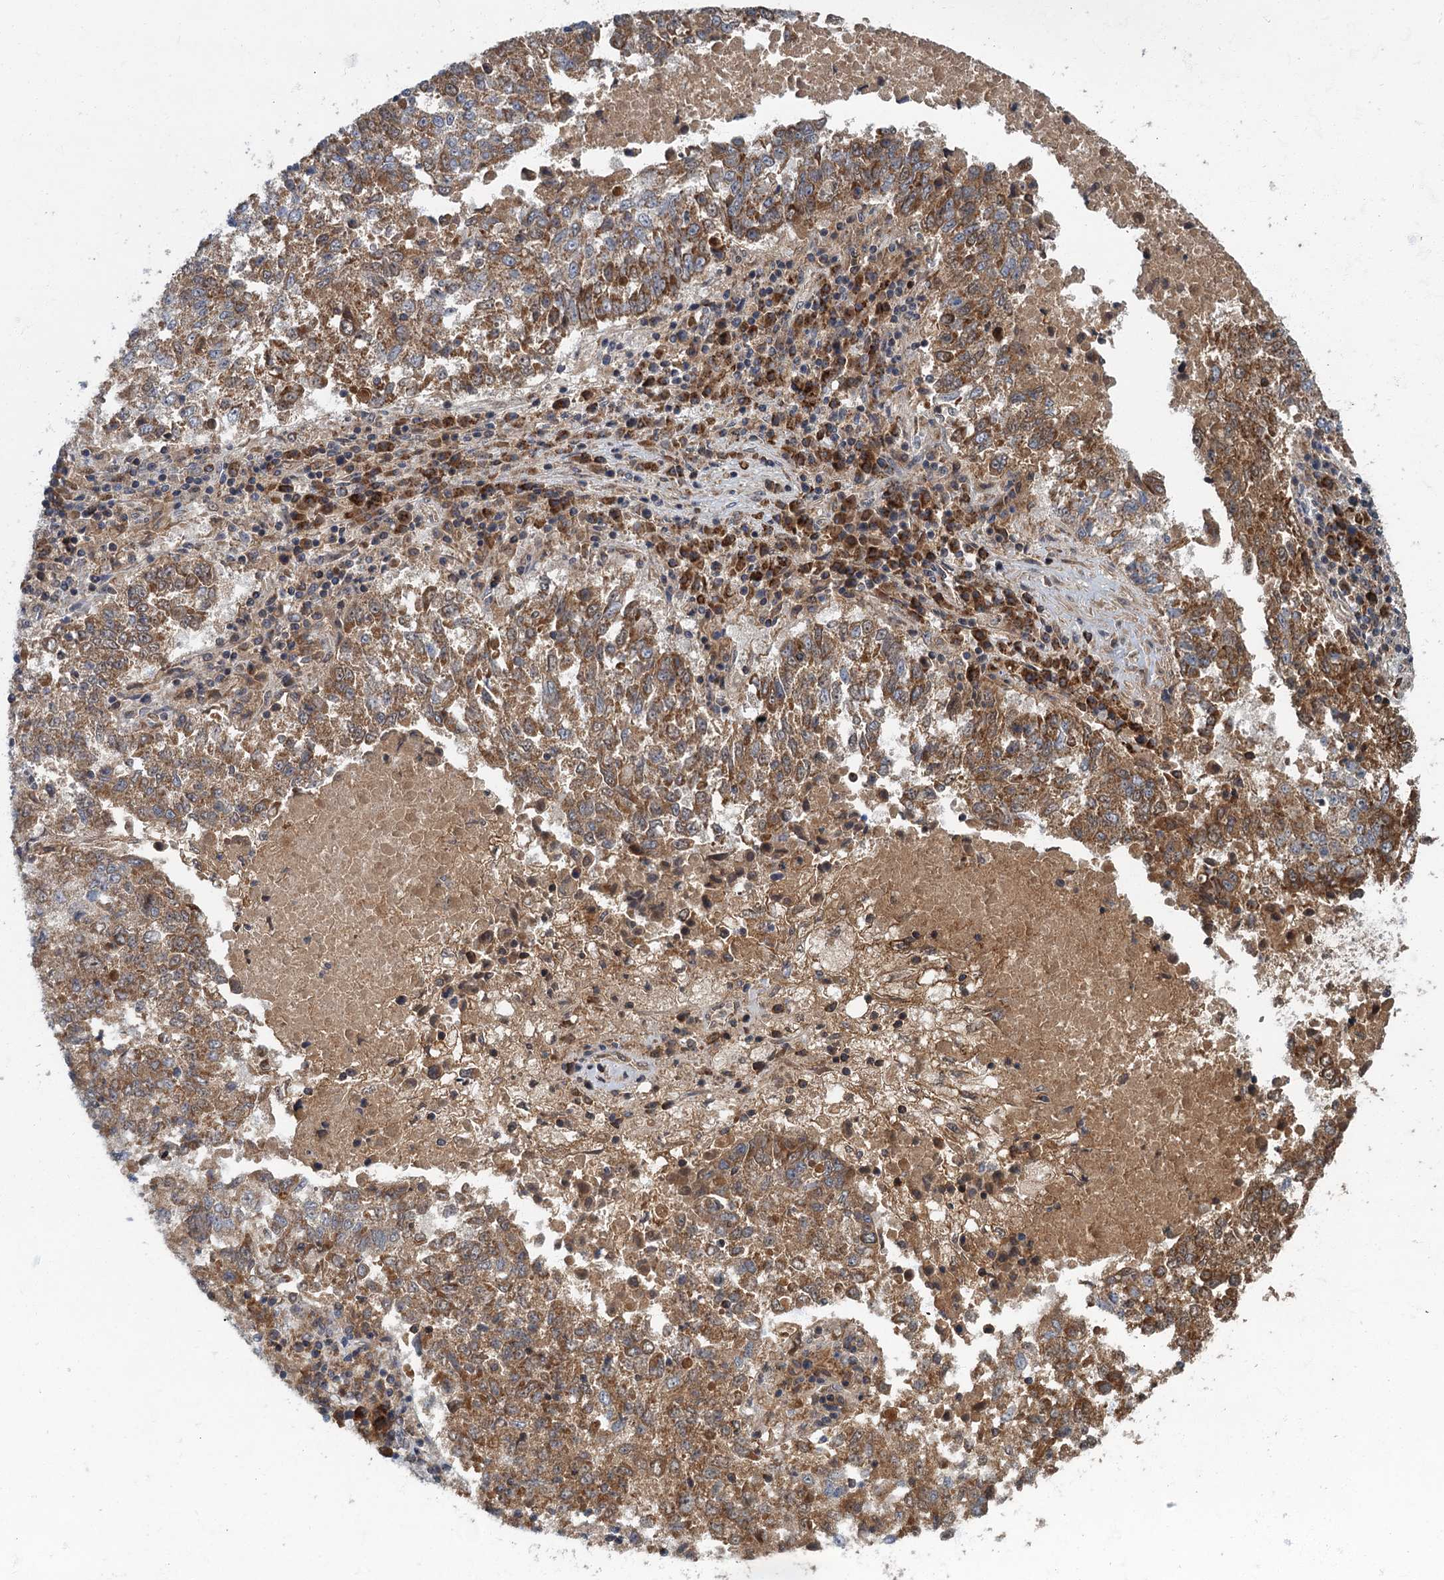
{"staining": {"intensity": "moderate", "quantity": ">75%", "location": "cytoplasmic/membranous"}, "tissue": "lung cancer", "cell_type": "Tumor cells", "image_type": "cancer", "snomed": [{"axis": "morphology", "description": "Squamous cell carcinoma, NOS"}, {"axis": "topography", "description": "Lung"}], "caption": "The immunohistochemical stain labels moderate cytoplasmic/membranous expression in tumor cells of lung cancer tissue.", "gene": "SLC11A2", "patient": {"sex": "male", "age": 73}}